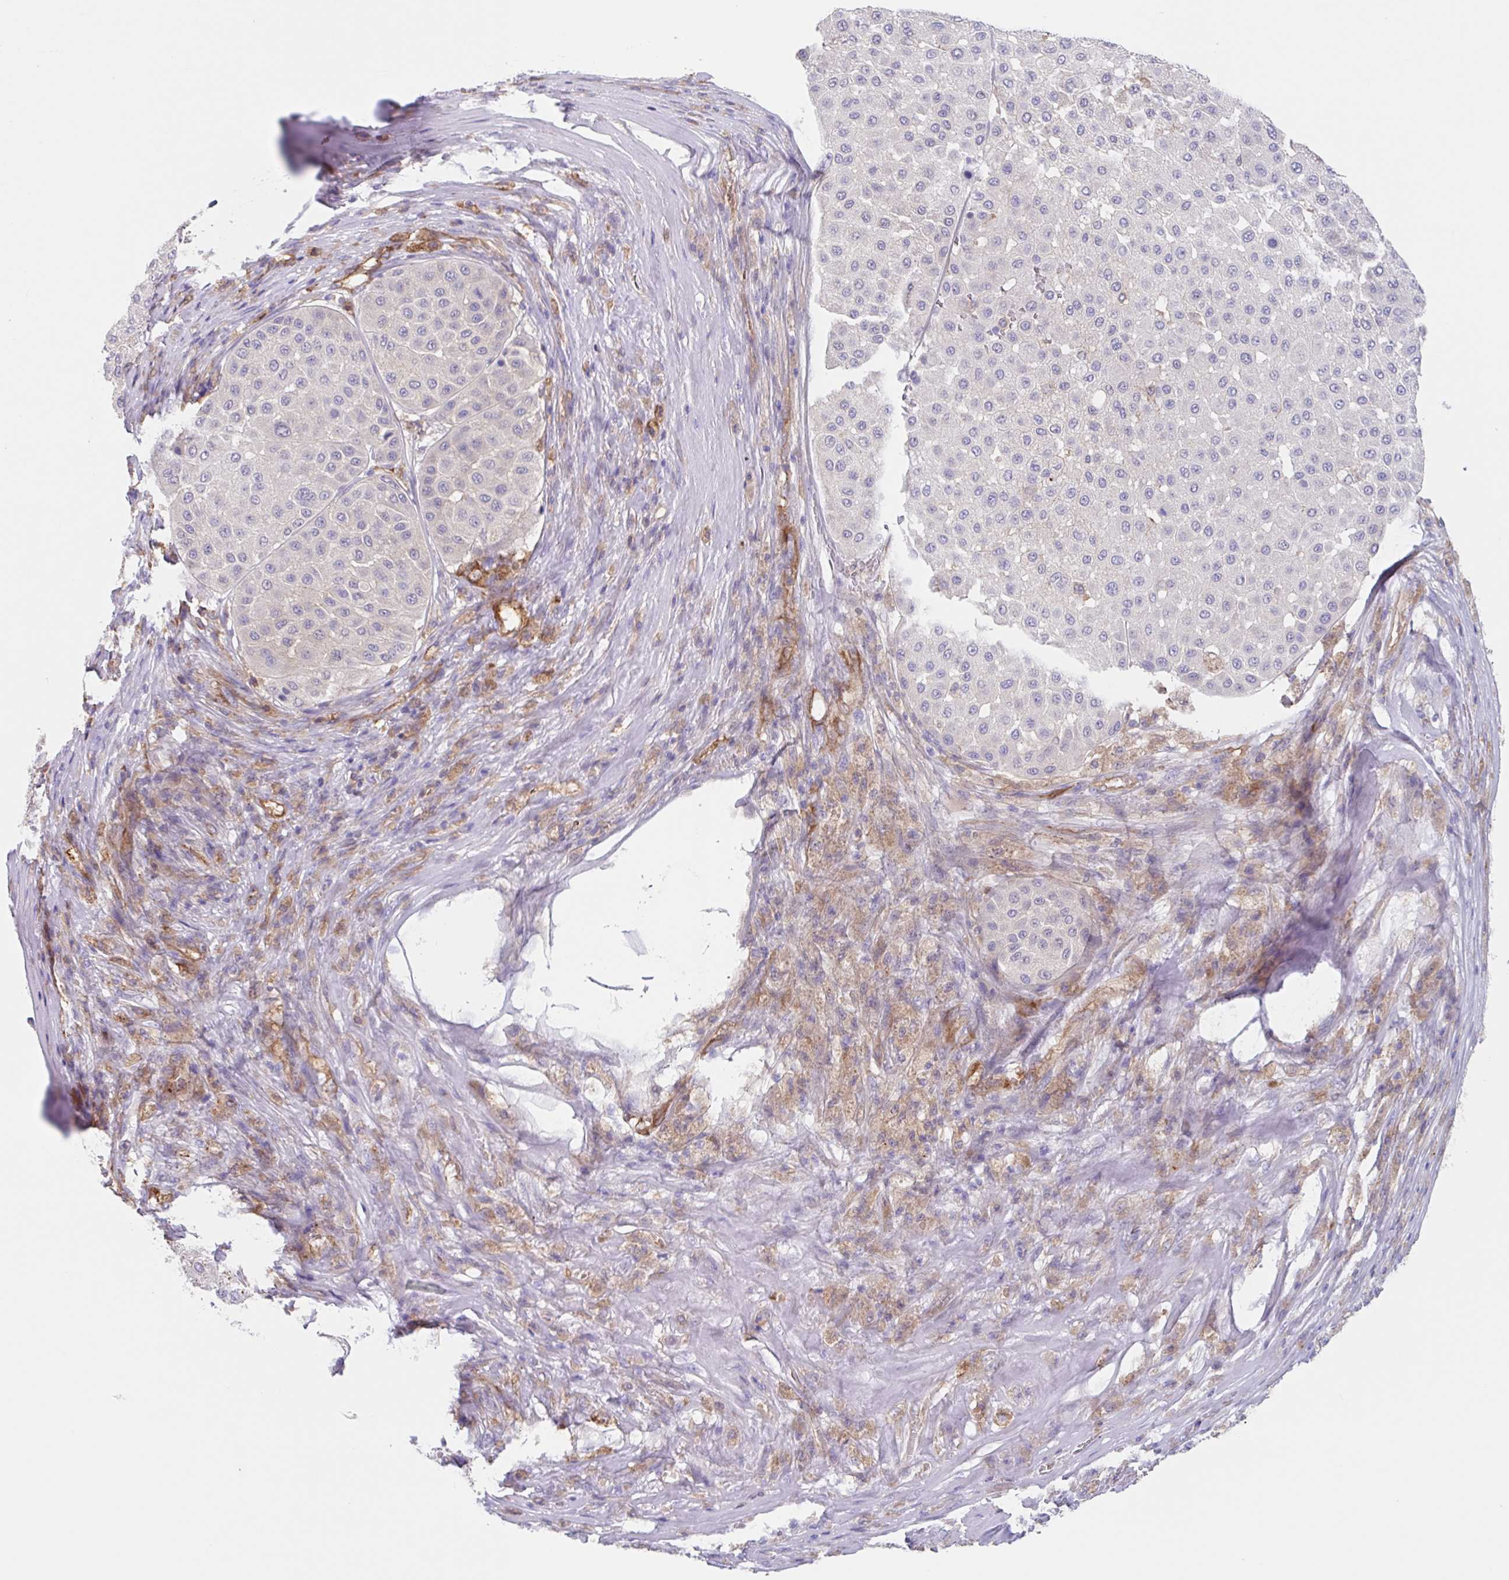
{"staining": {"intensity": "negative", "quantity": "none", "location": "none"}, "tissue": "melanoma", "cell_type": "Tumor cells", "image_type": "cancer", "snomed": [{"axis": "morphology", "description": "Malignant melanoma, Metastatic site"}, {"axis": "topography", "description": "Smooth muscle"}], "caption": "Immunohistochemical staining of human melanoma demonstrates no significant positivity in tumor cells. (Brightfield microscopy of DAB immunohistochemistry (IHC) at high magnification).", "gene": "EHD4", "patient": {"sex": "male", "age": 41}}